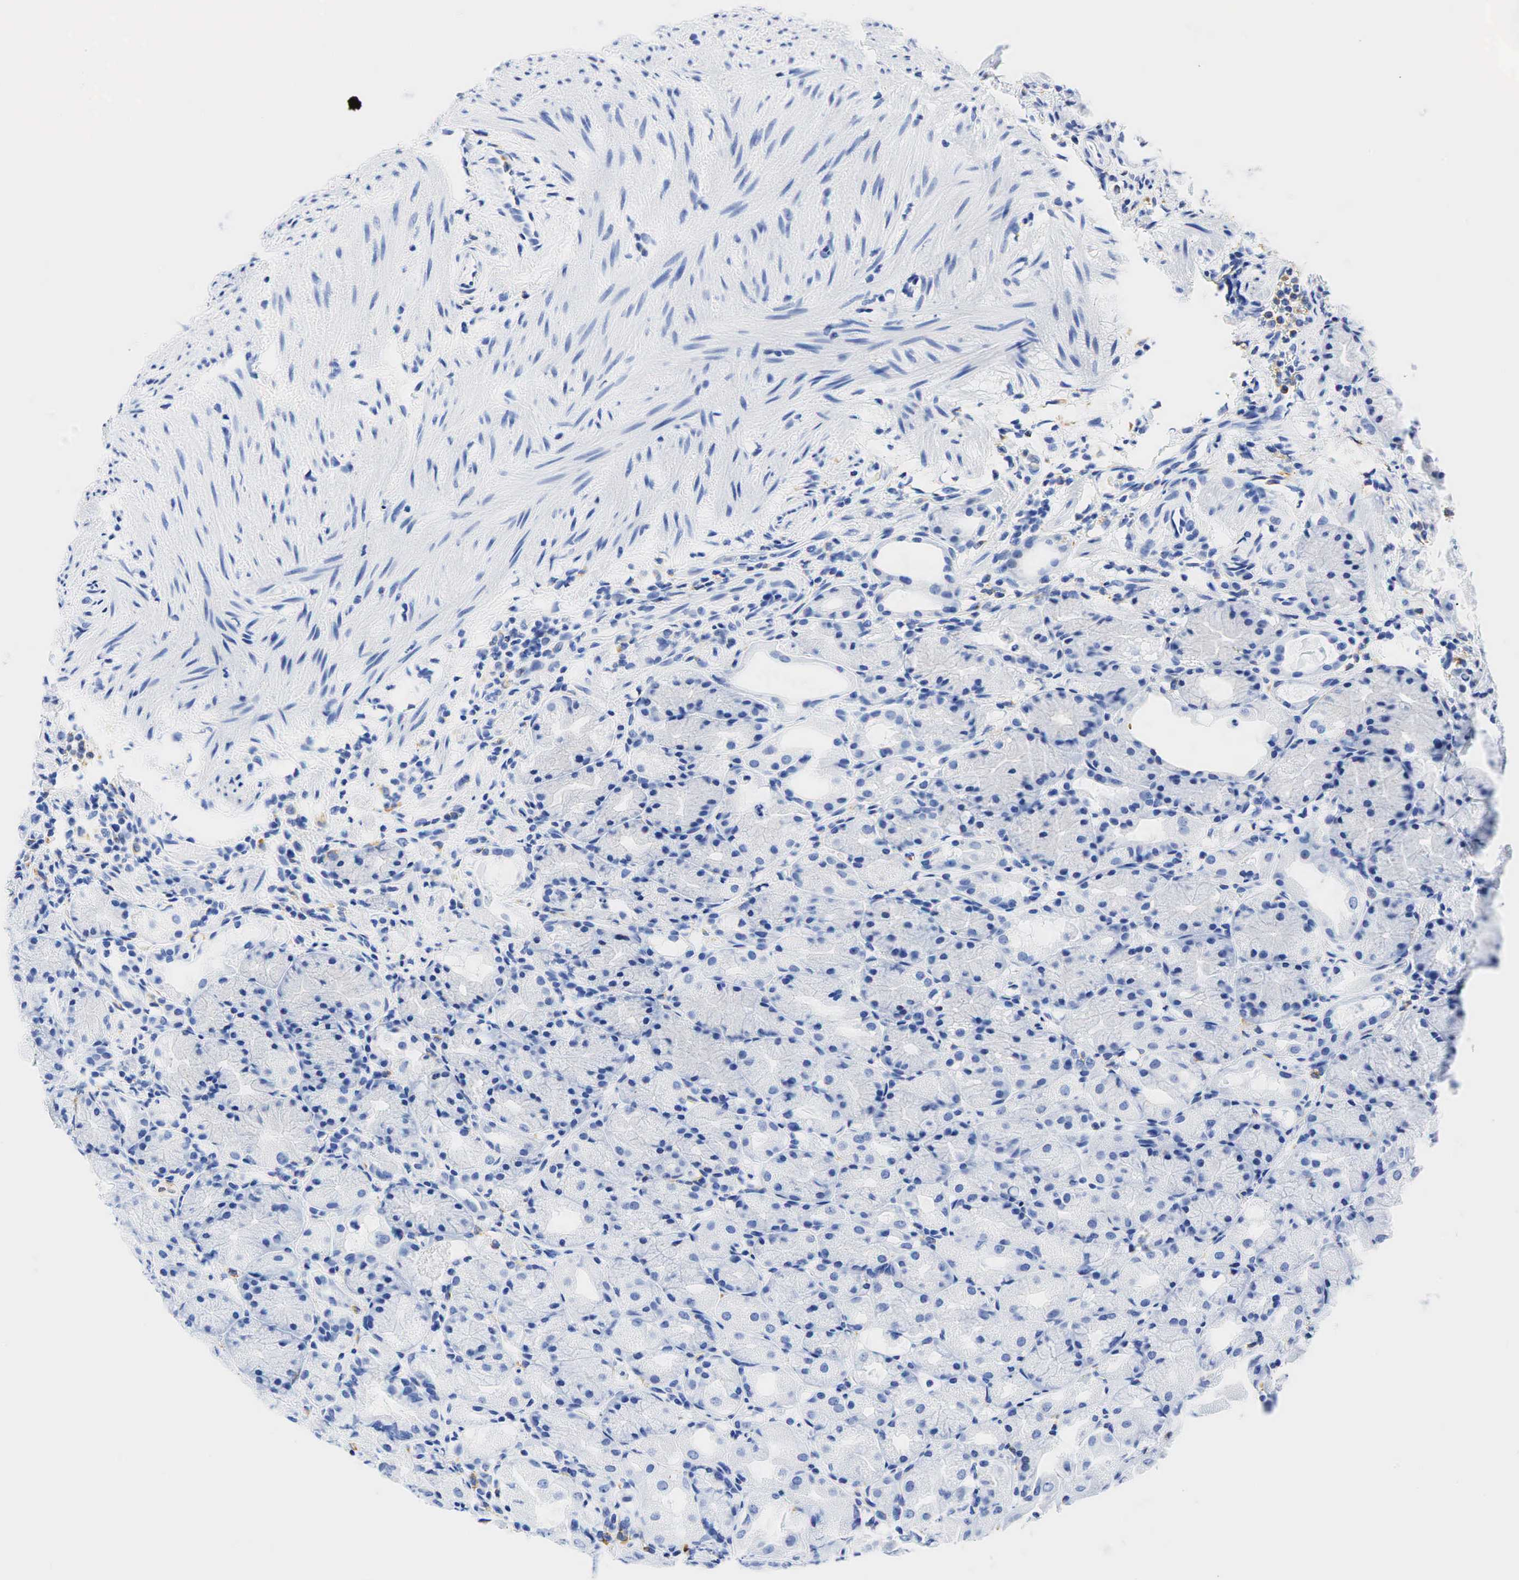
{"staining": {"intensity": "negative", "quantity": "none", "location": "none"}, "tissue": "stomach", "cell_type": "Glandular cells", "image_type": "normal", "snomed": [{"axis": "morphology", "description": "Normal tissue, NOS"}, {"axis": "topography", "description": "Stomach, upper"}], "caption": "Glandular cells show no significant protein expression in unremarkable stomach. (DAB immunohistochemistry (IHC) with hematoxylin counter stain).", "gene": "CD68", "patient": {"sex": "female", "age": 75}}